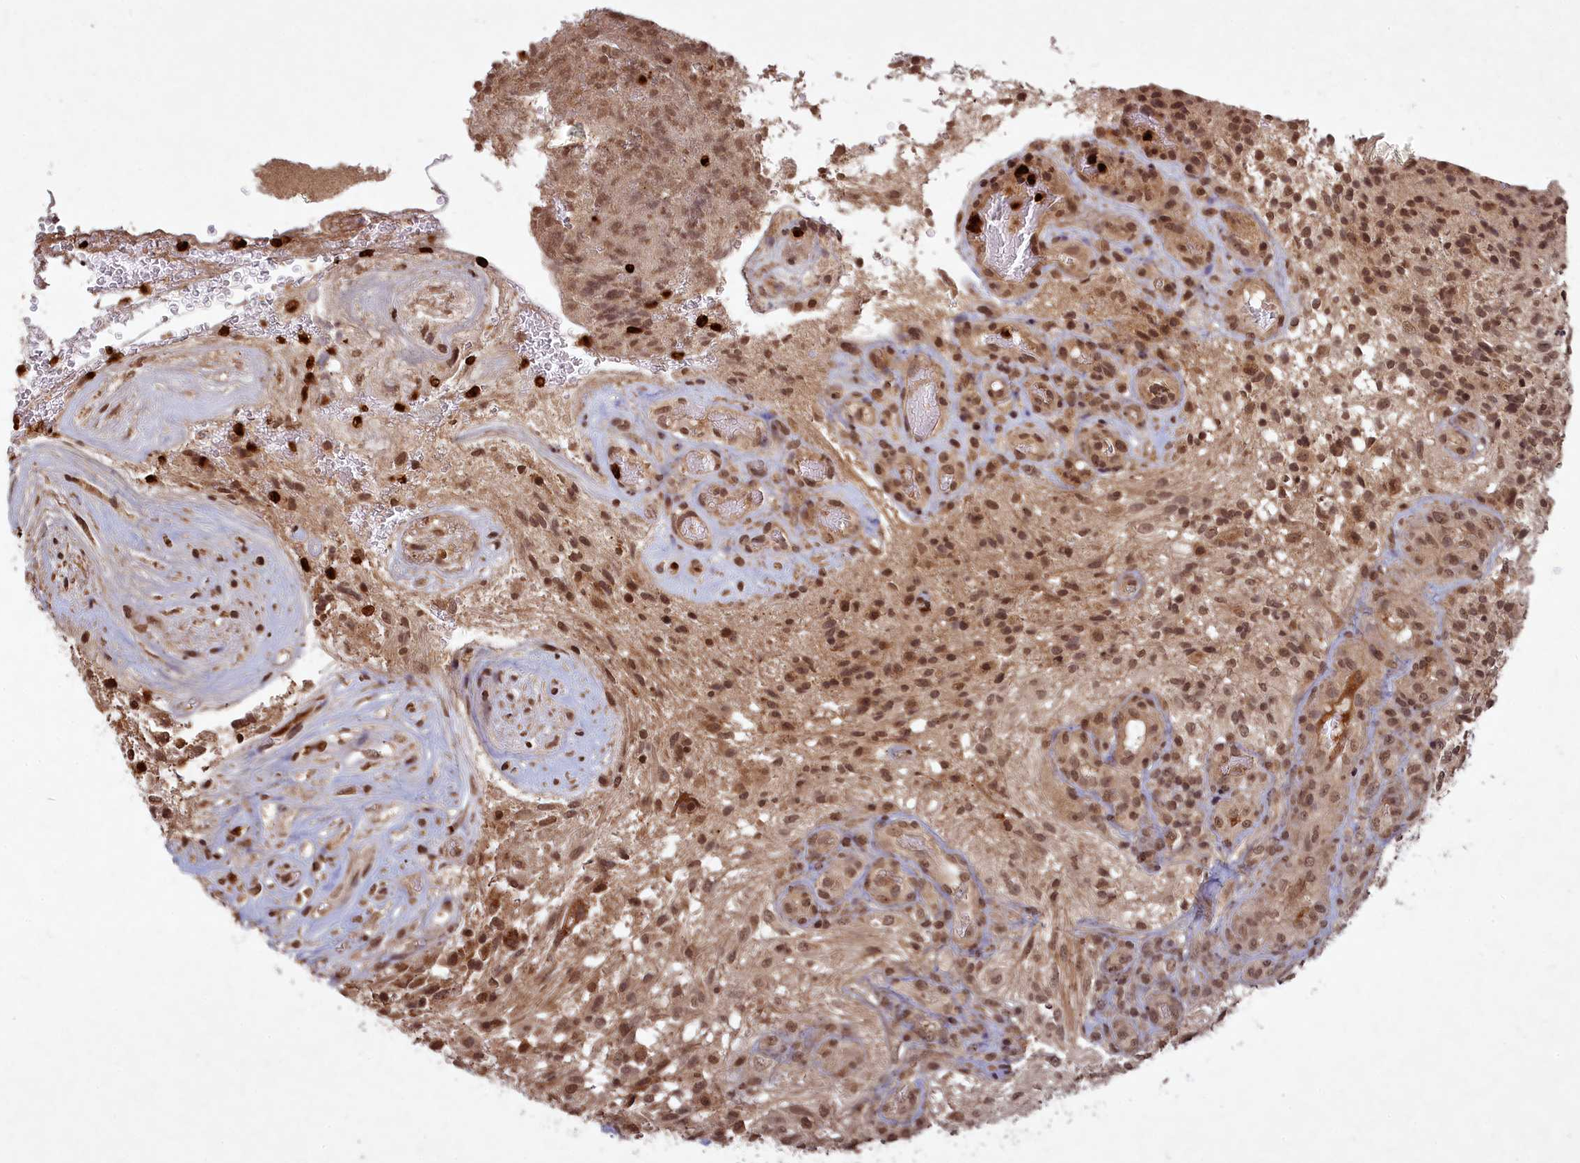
{"staining": {"intensity": "moderate", "quantity": ">75%", "location": "nuclear"}, "tissue": "glioma", "cell_type": "Tumor cells", "image_type": "cancer", "snomed": [{"axis": "morphology", "description": "Glioma, malignant, High grade"}, {"axis": "topography", "description": "Brain"}], "caption": "This image shows IHC staining of glioma, with medium moderate nuclear expression in approximately >75% of tumor cells.", "gene": "SRMS", "patient": {"sex": "male", "age": 56}}